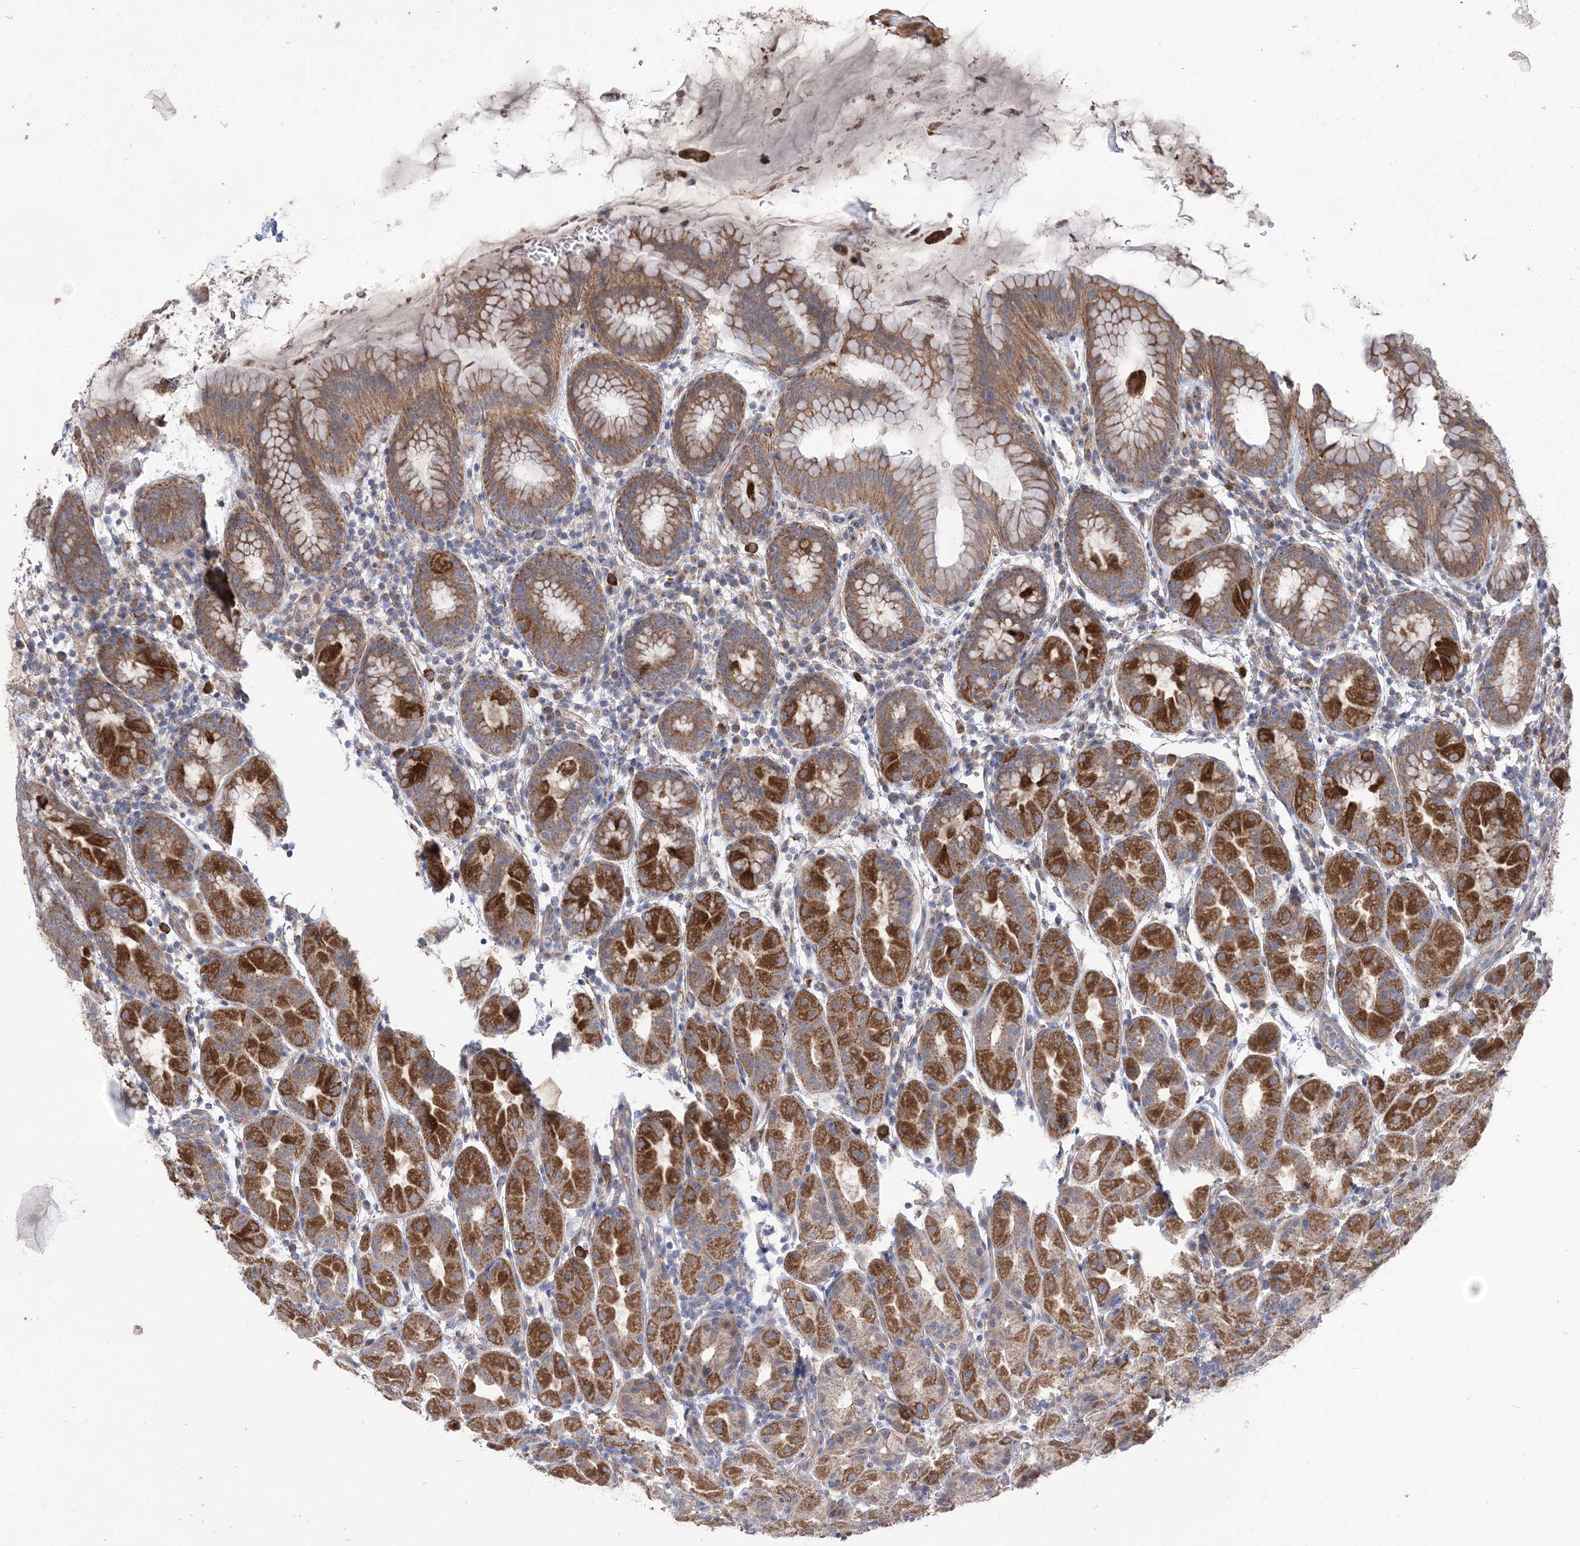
{"staining": {"intensity": "strong", "quantity": "25%-75%", "location": "cytoplasmic/membranous"}, "tissue": "stomach", "cell_type": "Glandular cells", "image_type": "normal", "snomed": [{"axis": "morphology", "description": "Normal tissue, NOS"}, {"axis": "topography", "description": "Stomach"}], "caption": "A high-resolution histopathology image shows IHC staining of normal stomach, which displays strong cytoplasmic/membranous expression in about 25%-75% of glandular cells. (DAB IHC, brown staining for protein, blue staining for nuclei).", "gene": "MTRF1L", "patient": {"sex": "female", "age": 79}}